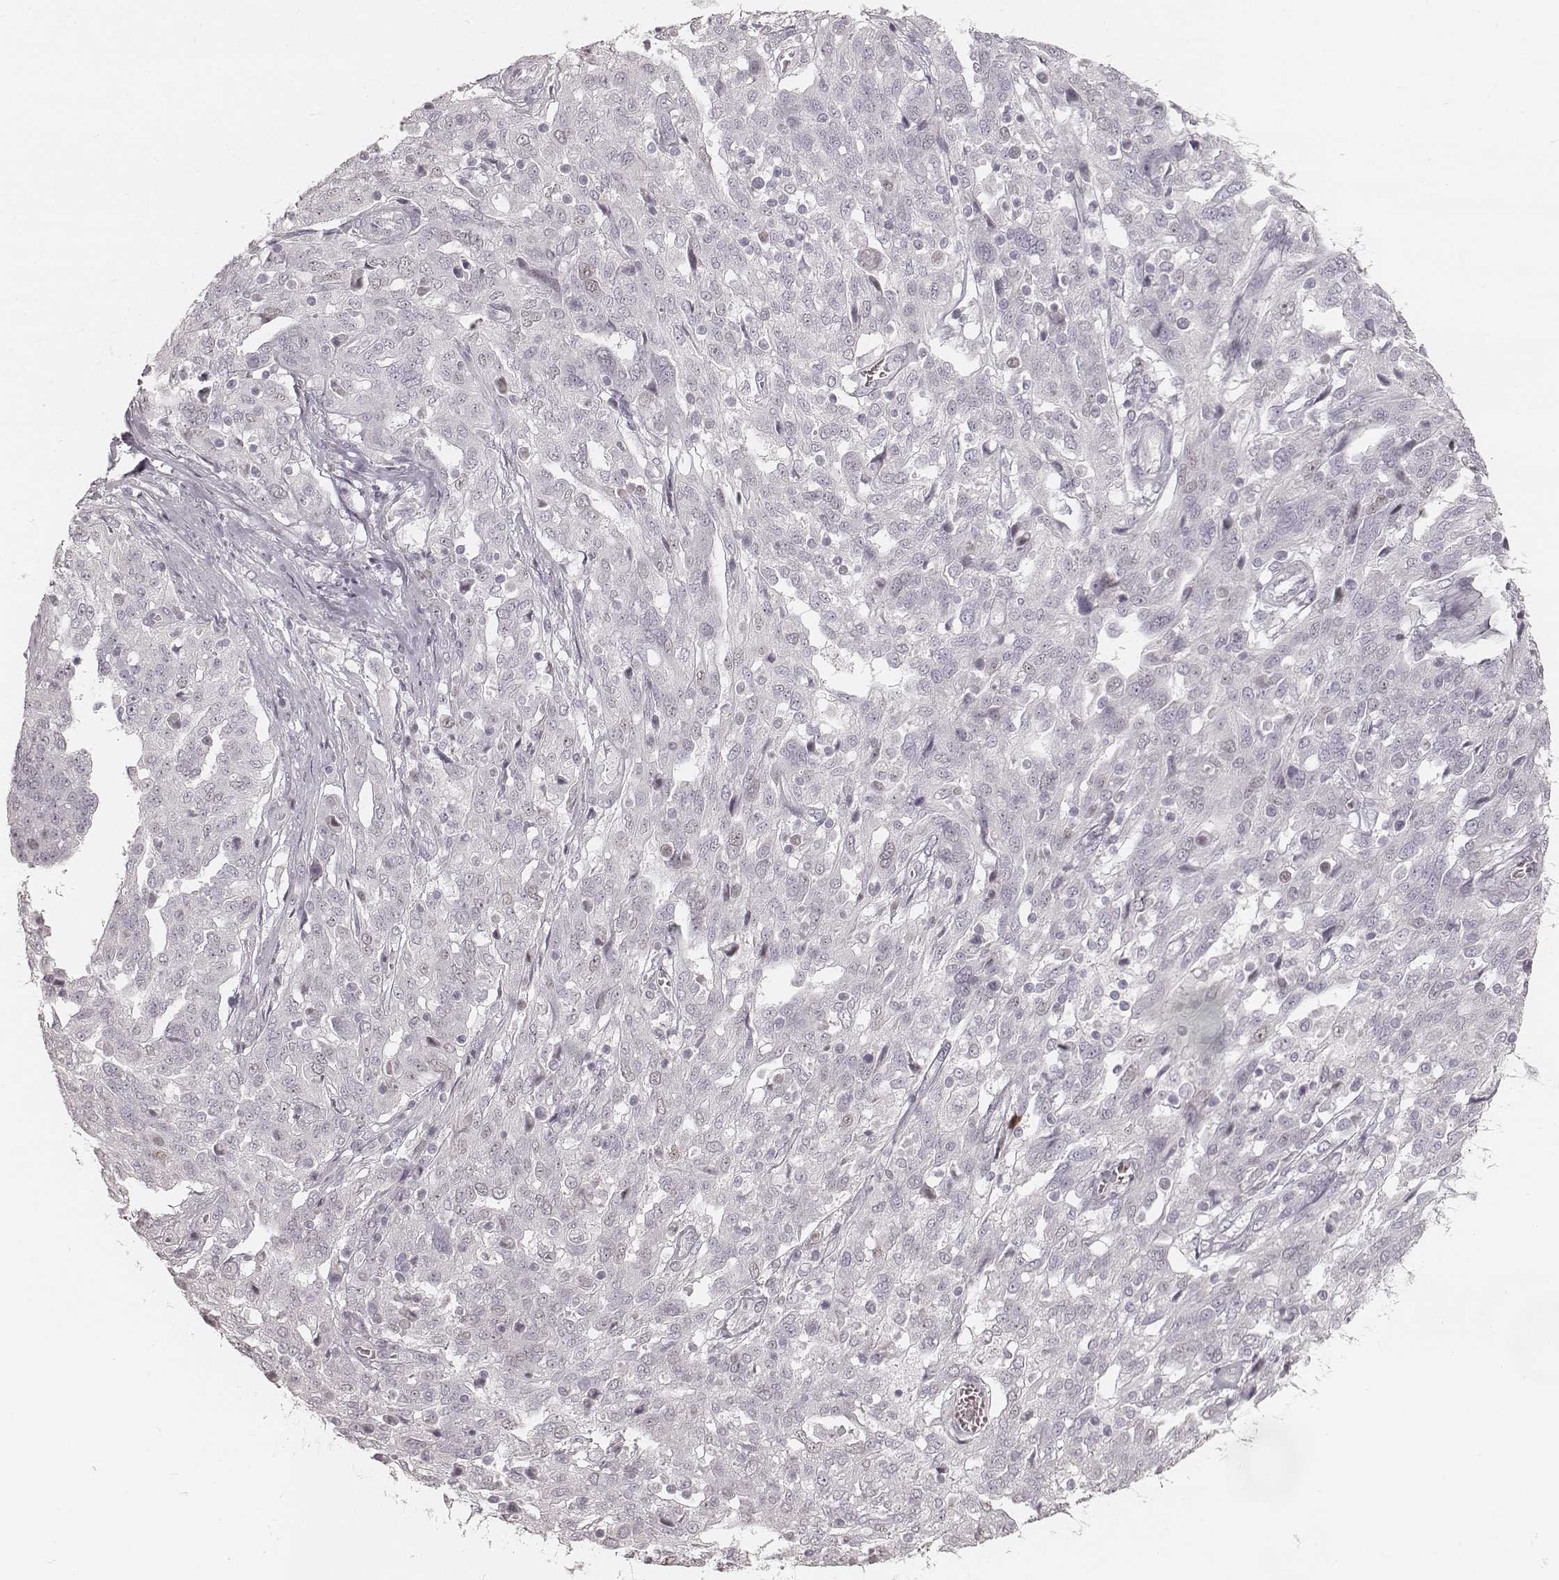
{"staining": {"intensity": "negative", "quantity": "none", "location": "none"}, "tissue": "ovarian cancer", "cell_type": "Tumor cells", "image_type": "cancer", "snomed": [{"axis": "morphology", "description": "Cystadenocarcinoma, serous, NOS"}, {"axis": "topography", "description": "Ovary"}], "caption": "IHC photomicrograph of serous cystadenocarcinoma (ovarian) stained for a protein (brown), which exhibits no expression in tumor cells.", "gene": "TEX37", "patient": {"sex": "female", "age": 67}}